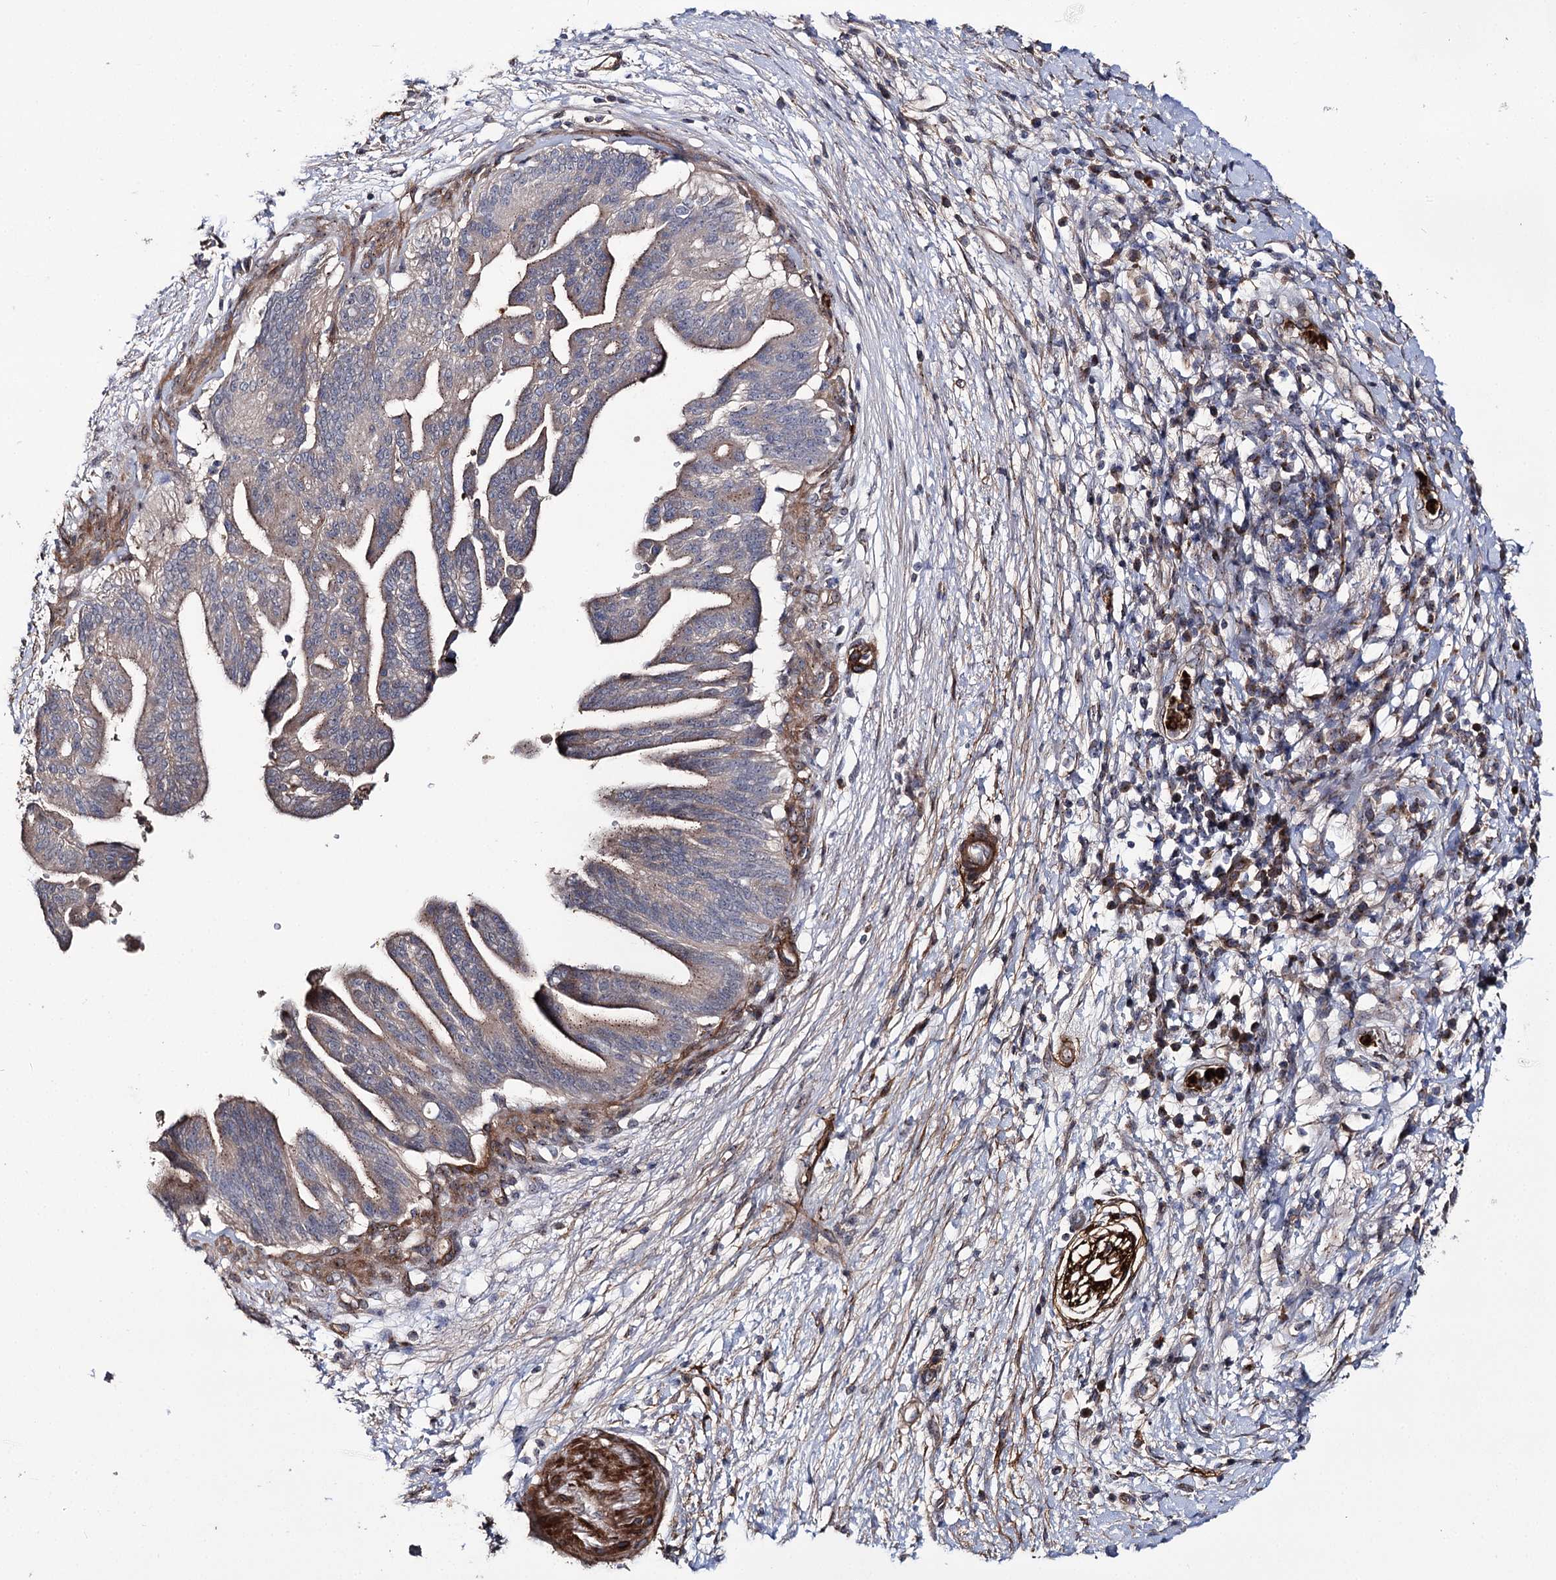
{"staining": {"intensity": "weak", "quantity": "<25%", "location": "cytoplasmic/membranous"}, "tissue": "pancreatic cancer", "cell_type": "Tumor cells", "image_type": "cancer", "snomed": [{"axis": "morphology", "description": "Adenocarcinoma, NOS"}, {"axis": "topography", "description": "Pancreas"}], "caption": "IHC of pancreatic adenocarcinoma demonstrates no positivity in tumor cells. (DAB immunohistochemistry visualized using brightfield microscopy, high magnification).", "gene": "MINDY3", "patient": {"sex": "male", "age": 68}}